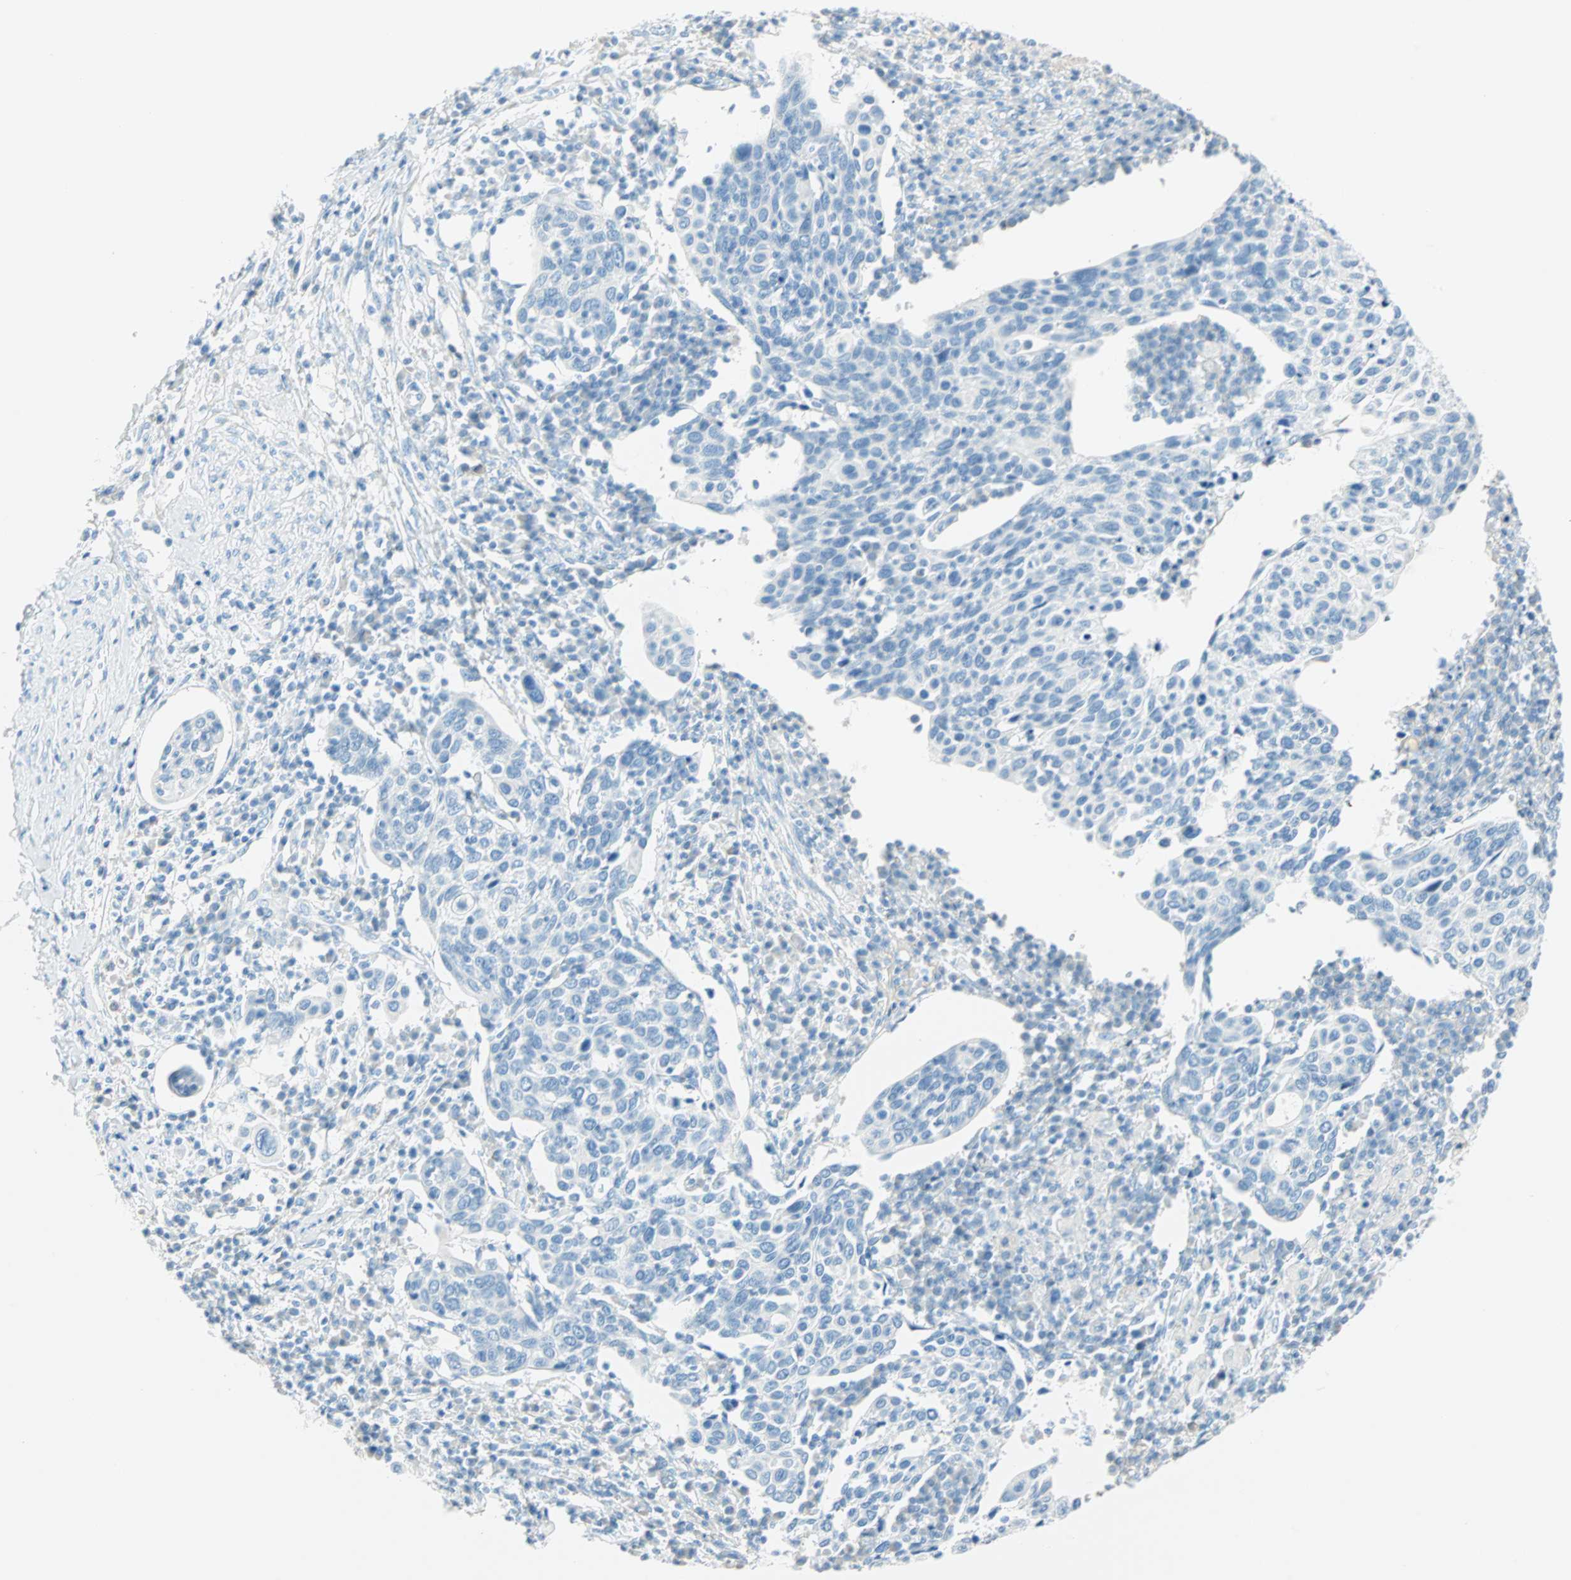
{"staining": {"intensity": "negative", "quantity": "none", "location": "none"}, "tissue": "cervical cancer", "cell_type": "Tumor cells", "image_type": "cancer", "snomed": [{"axis": "morphology", "description": "Squamous cell carcinoma, NOS"}, {"axis": "topography", "description": "Cervix"}], "caption": "Immunohistochemistry (IHC) of cervical cancer (squamous cell carcinoma) shows no expression in tumor cells.", "gene": "NES", "patient": {"sex": "female", "age": 40}}